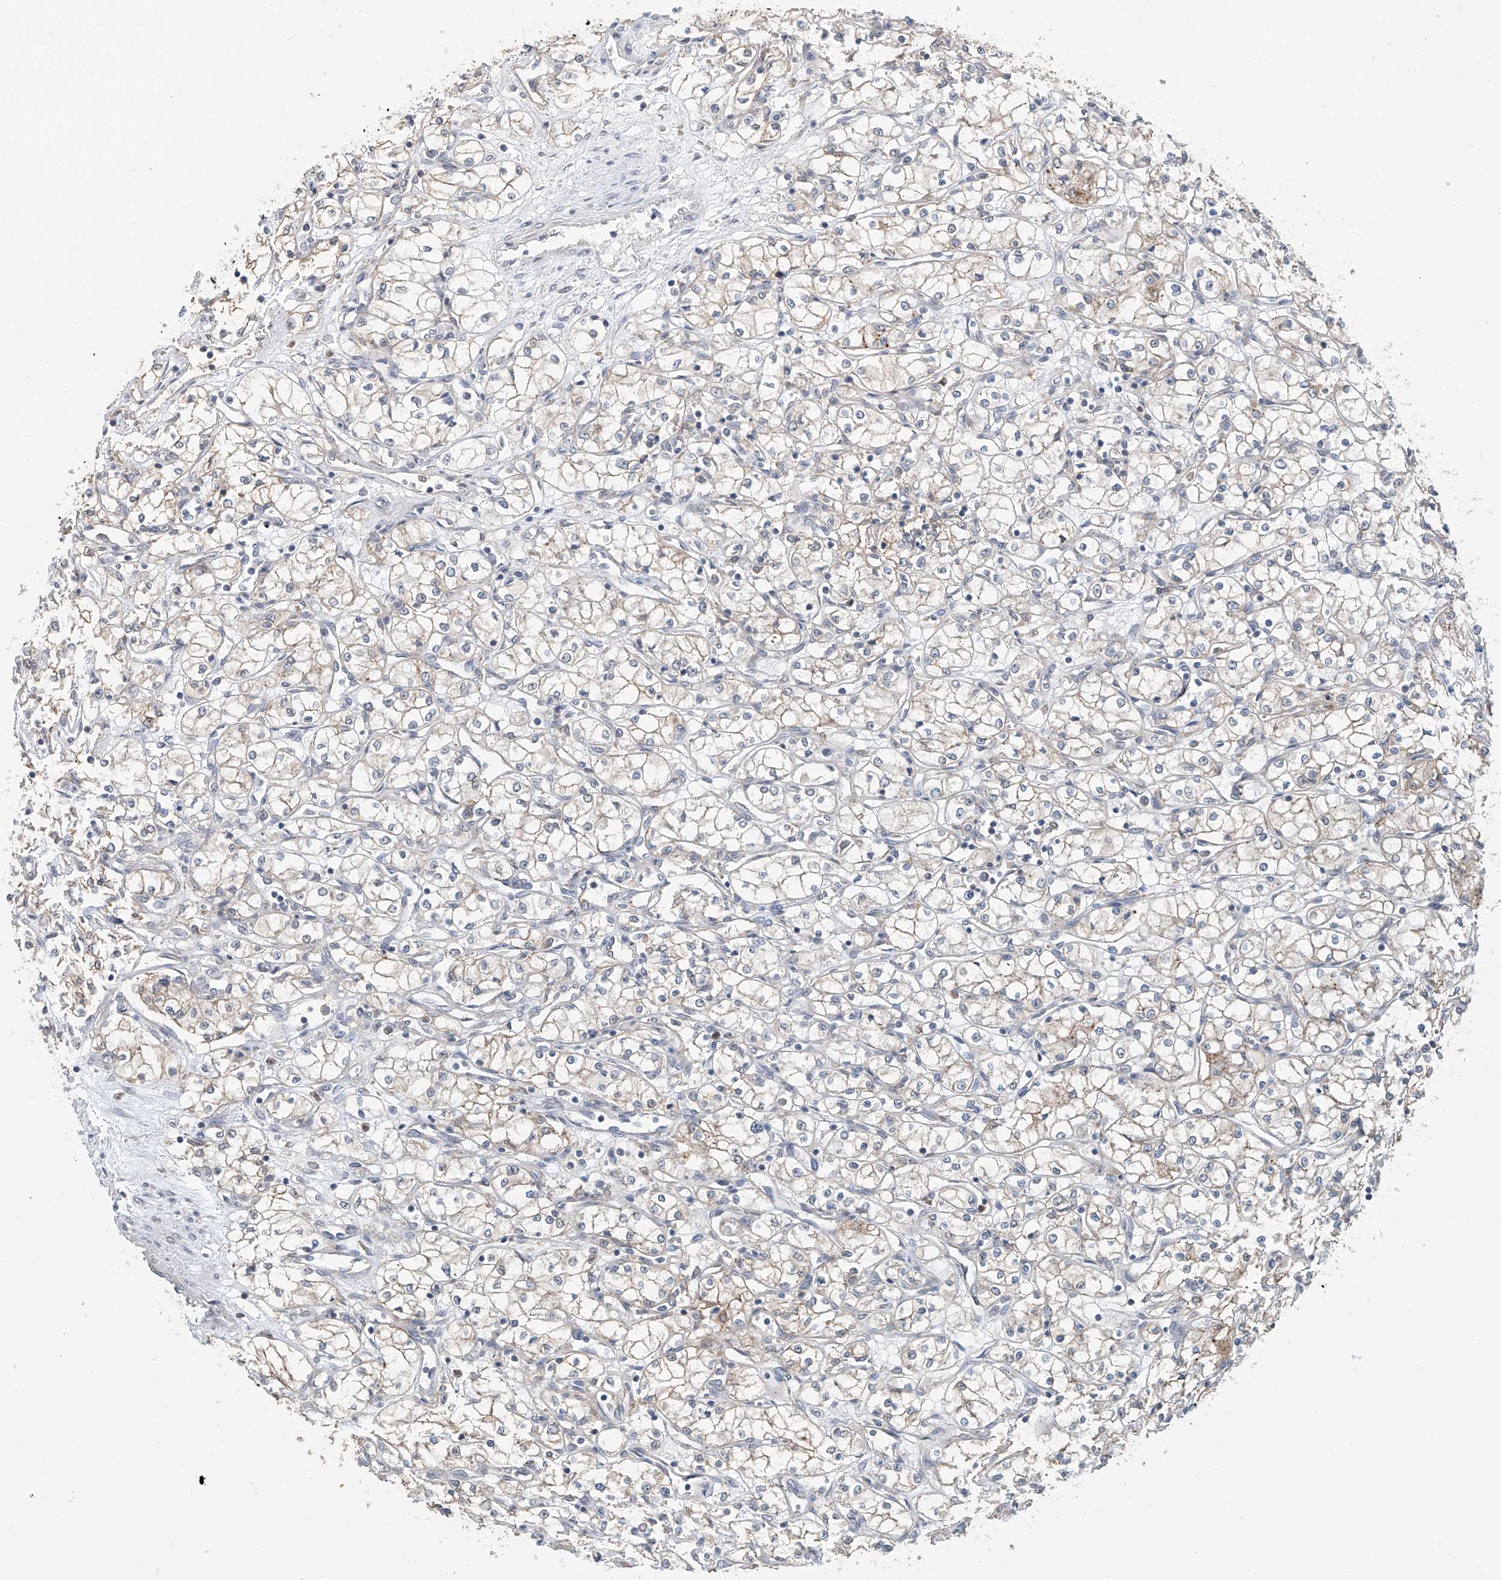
{"staining": {"intensity": "weak", "quantity": "25%-75%", "location": "cytoplasmic/membranous"}, "tissue": "renal cancer", "cell_type": "Tumor cells", "image_type": "cancer", "snomed": [{"axis": "morphology", "description": "Adenocarcinoma, NOS"}, {"axis": "topography", "description": "Kidney"}], "caption": "Weak cytoplasmic/membranous staining is appreciated in about 25%-75% of tumor cells in adenocarcinoma (renal).", "gene": "KCNK10", "patient": {"sex": "male", "age": 59}}